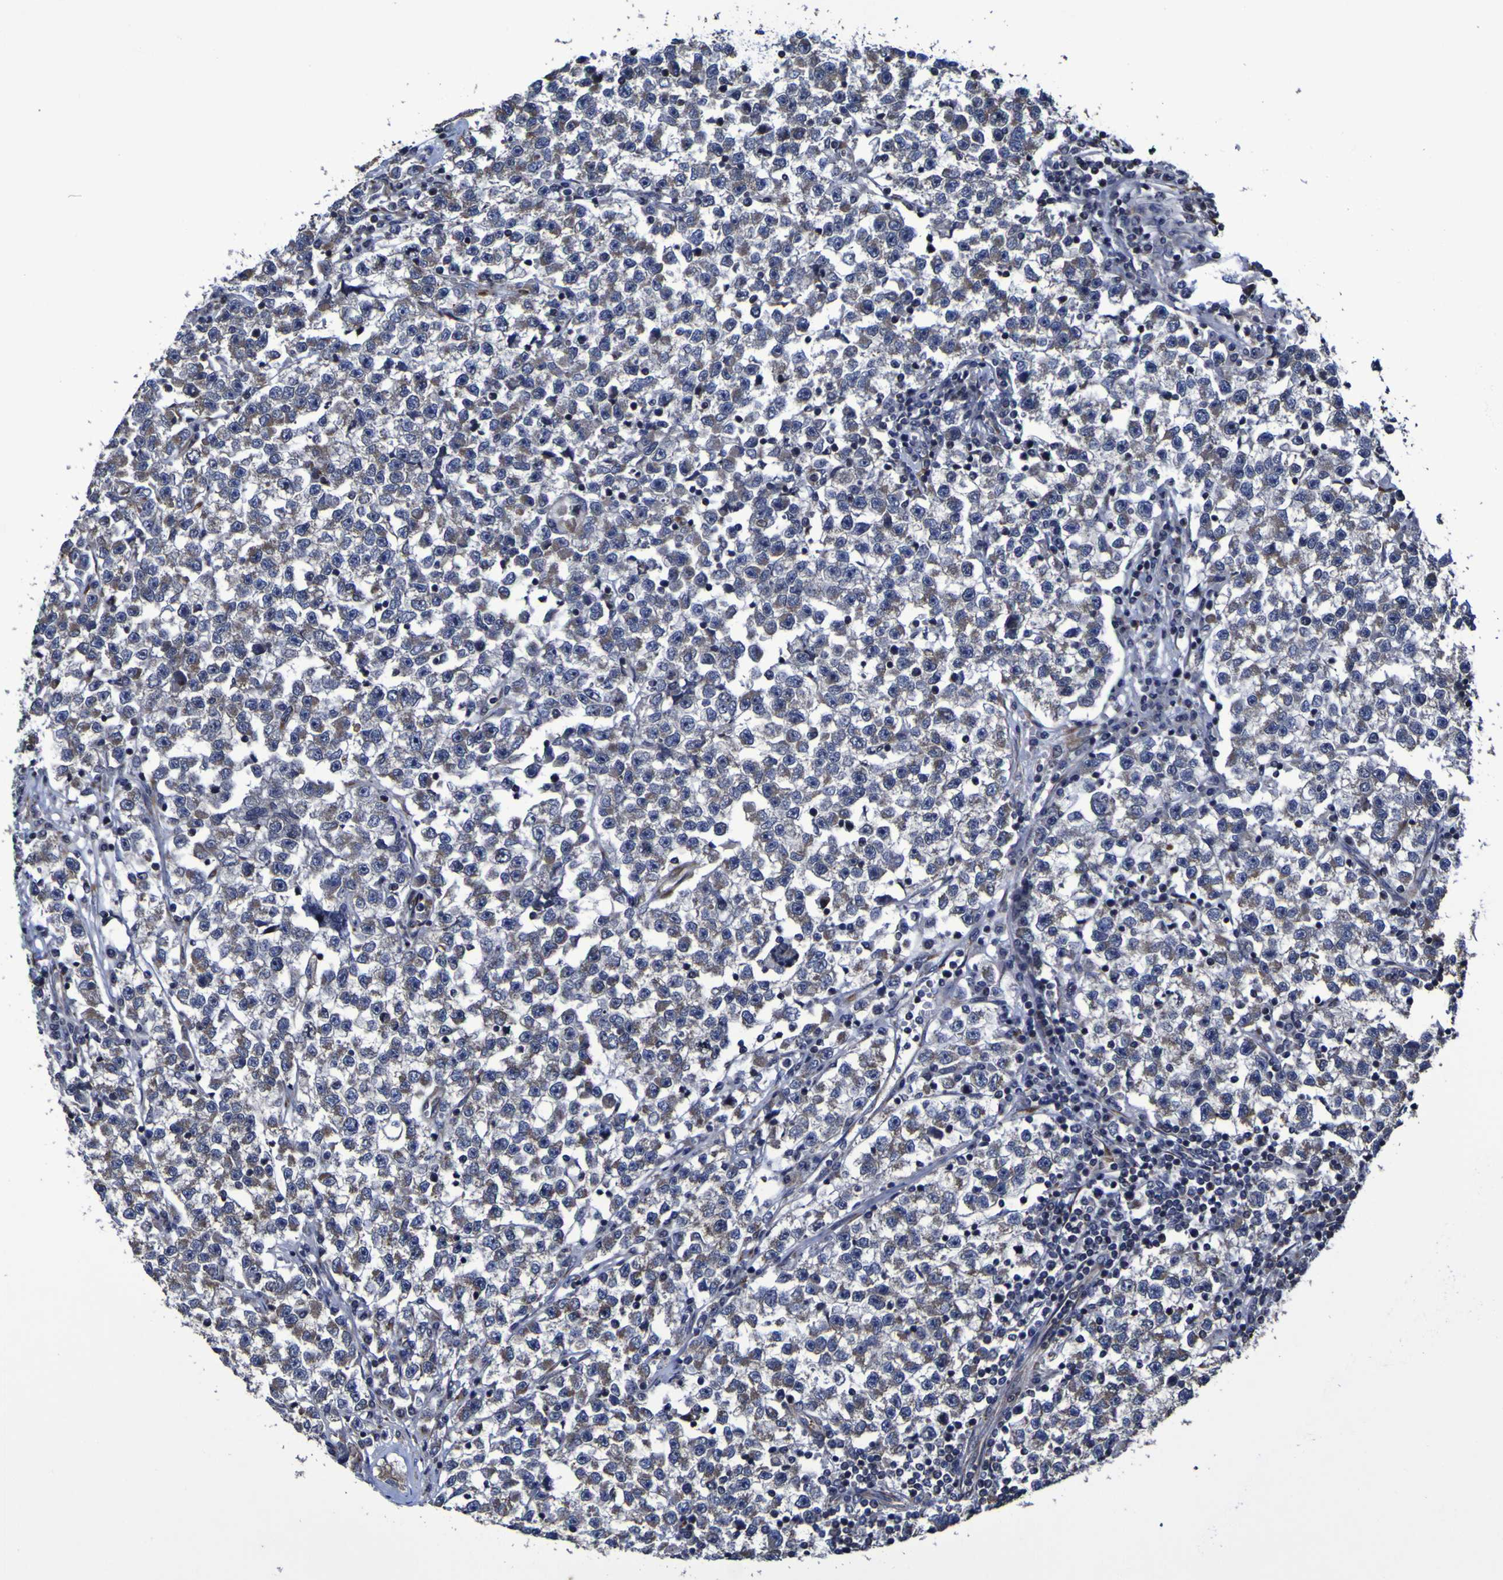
{"staining": {"intensity": "negative", "quantity": "none", "location": "none"}, "tissue": "testis cancer", "cell_type": "Tumor cells", "image_type": "cancer", "snomed": [{"axis": "morphology", "description": "Seminoma, NOS"}, {"axis": "topography", "description": "Testis"}], "caption": "Human seminoma (testis) stained for a protein using immunohistochemistry exhibits no staining in tumor cells.", "gene": "P3H1", "patient": {"sex": "male", "age": 22}}